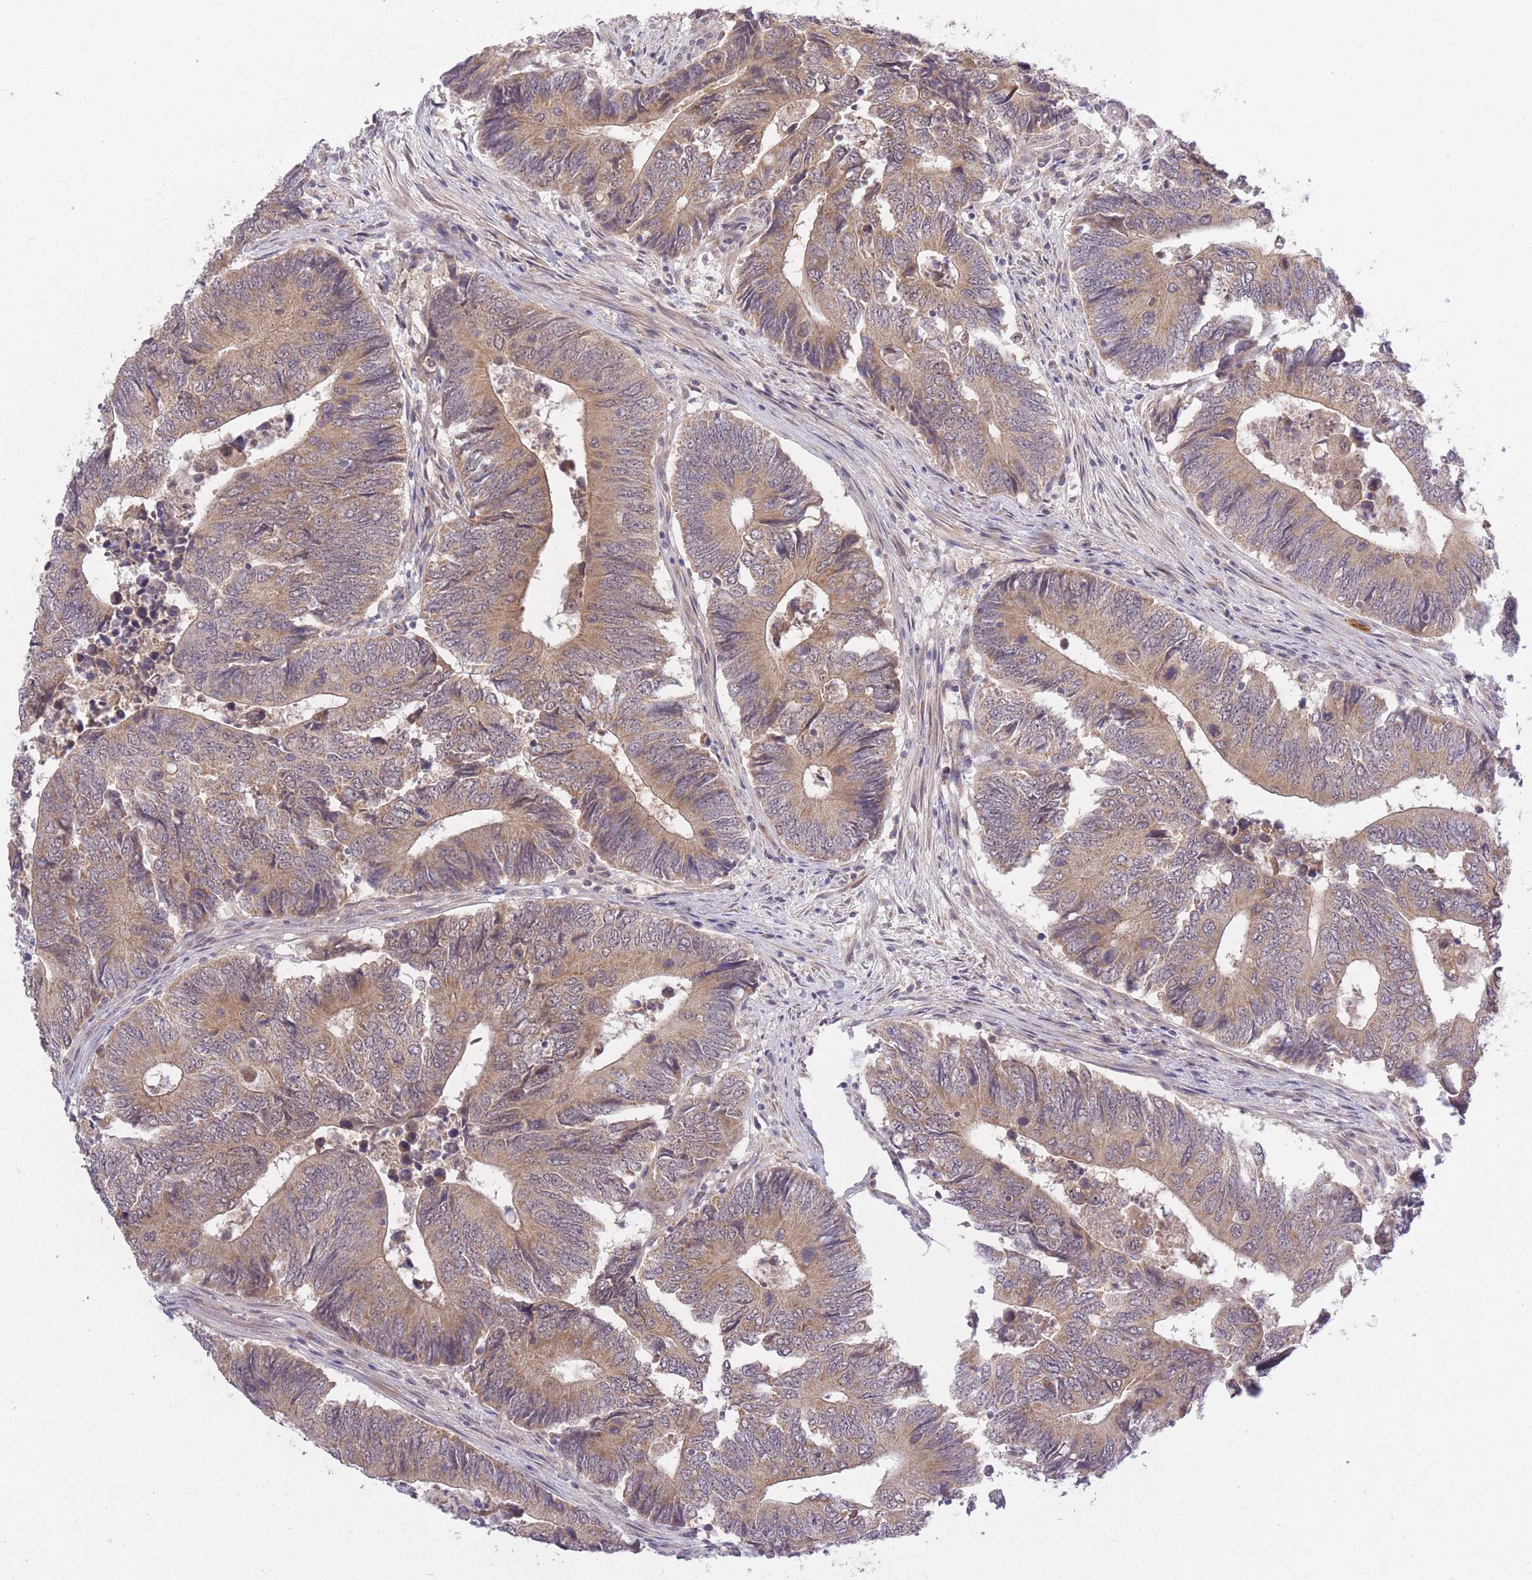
{"staining": {"intensity": "weak", "quantity": ">75%", "location": "cytoplasmic/membranous"}, "tissue": "colorectal cancer", "cell_type": "Tumor cells", "image_type": "cancer", "snomed": [{"axis": "morphology", "description": "Adenocarcinoma, NOS"}, {"axis": "topography", "description": "Colon"}], "caption": "Colorectal cancer (adenocarcinoma) tissue demonstrates weak cytoplasmic/membranous positivity in approximately >75% of tumor cells", "gene": "ELOA2", "patient": {"sex": "male", "age": 87}}